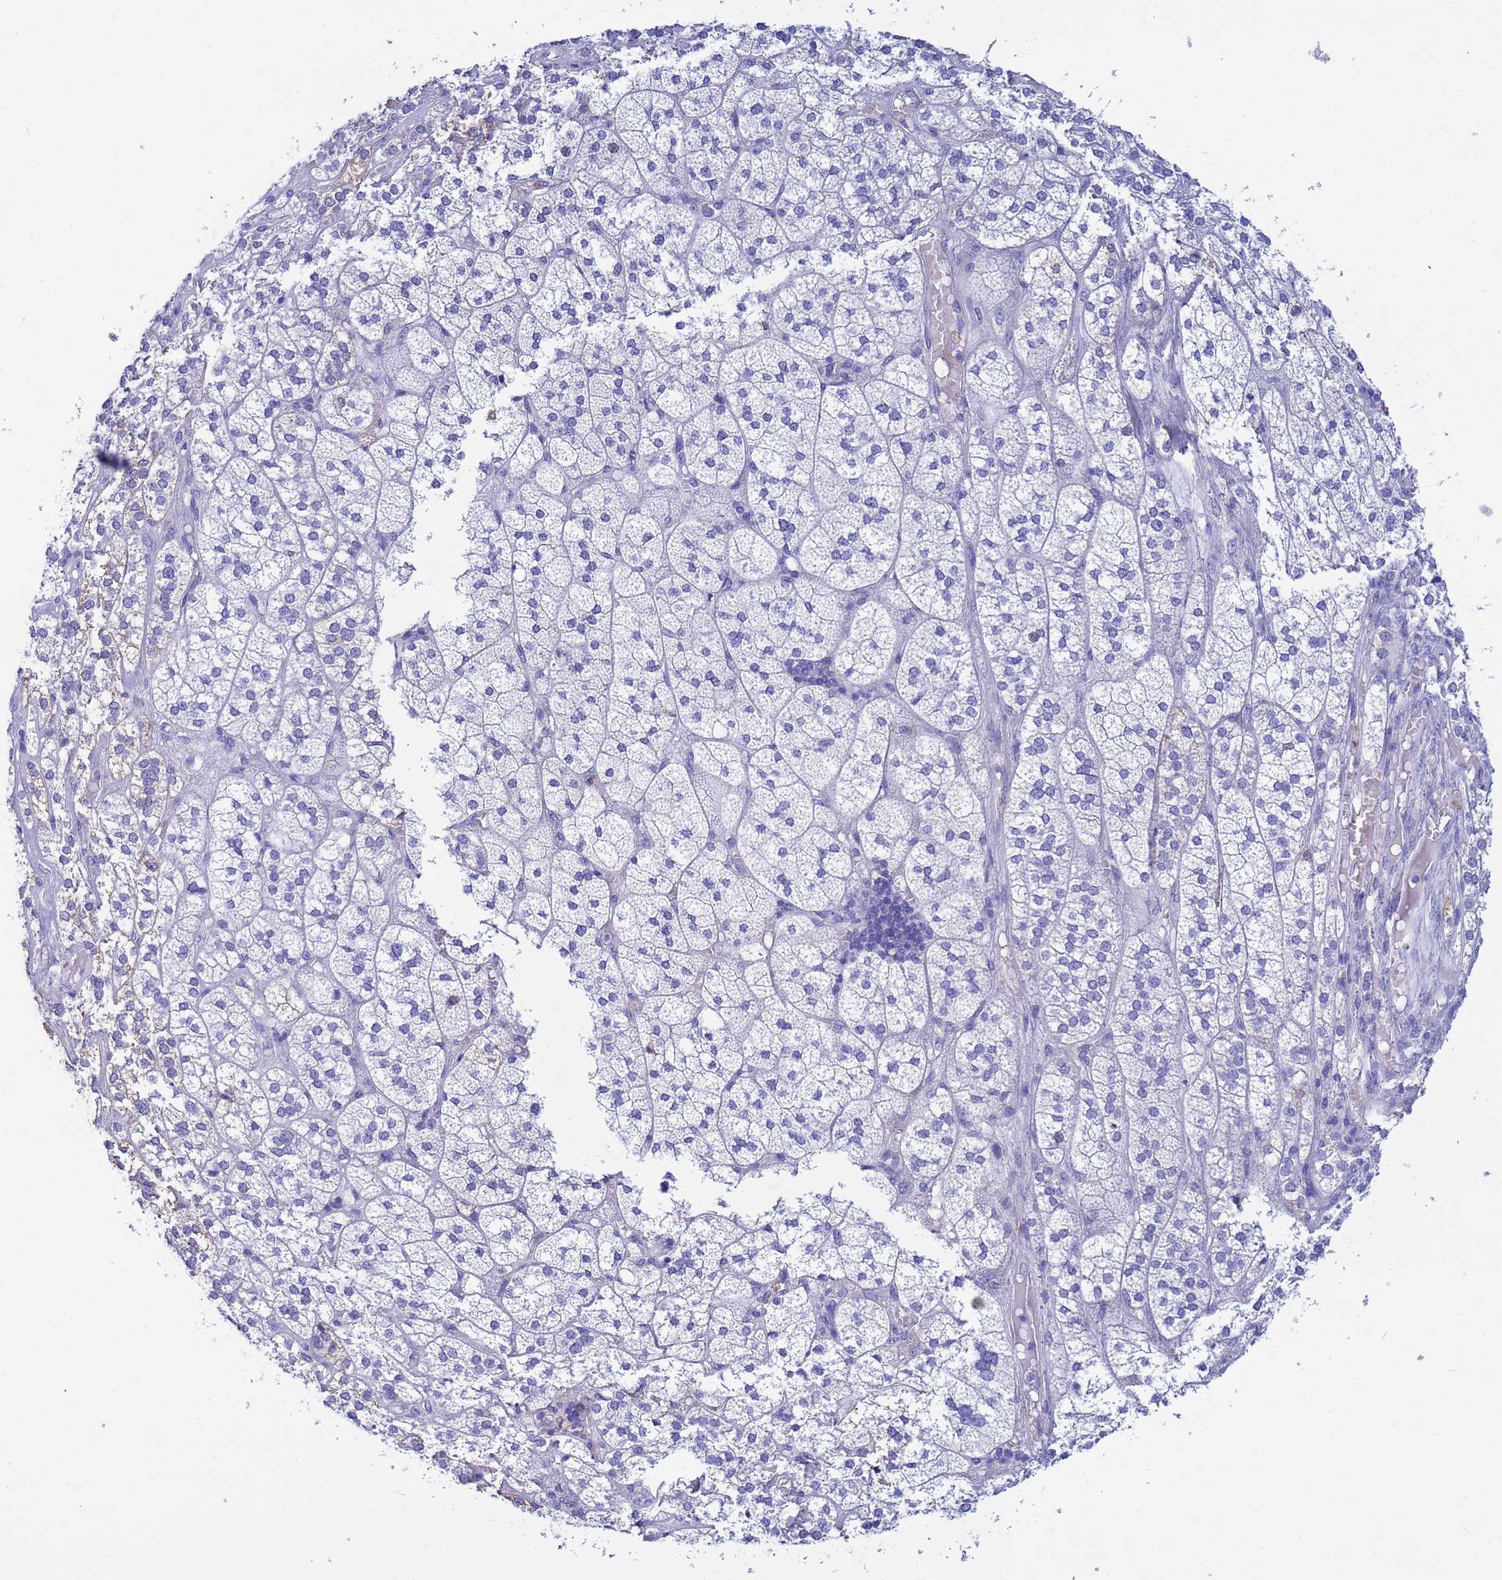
{"staining": {"intensity": "negative", "quantity": "none", "location": "none"}, "tissue": "adrenal gland", "cell_type": "Glandular cells", "image_type": "normal", "snomed": [{"axis": "morphology", "description": "Normal tissue, NOS"}, {"axis": "topography", "description": "Adrenal gland"}], "caption": "Micrograph shows no protein expression in glandular cells of normal adrenal gland. (IHC, brightfield microscopy, high magnification).", "gene": "CSTB", "patient": {"sex": "female", "age": 61}}